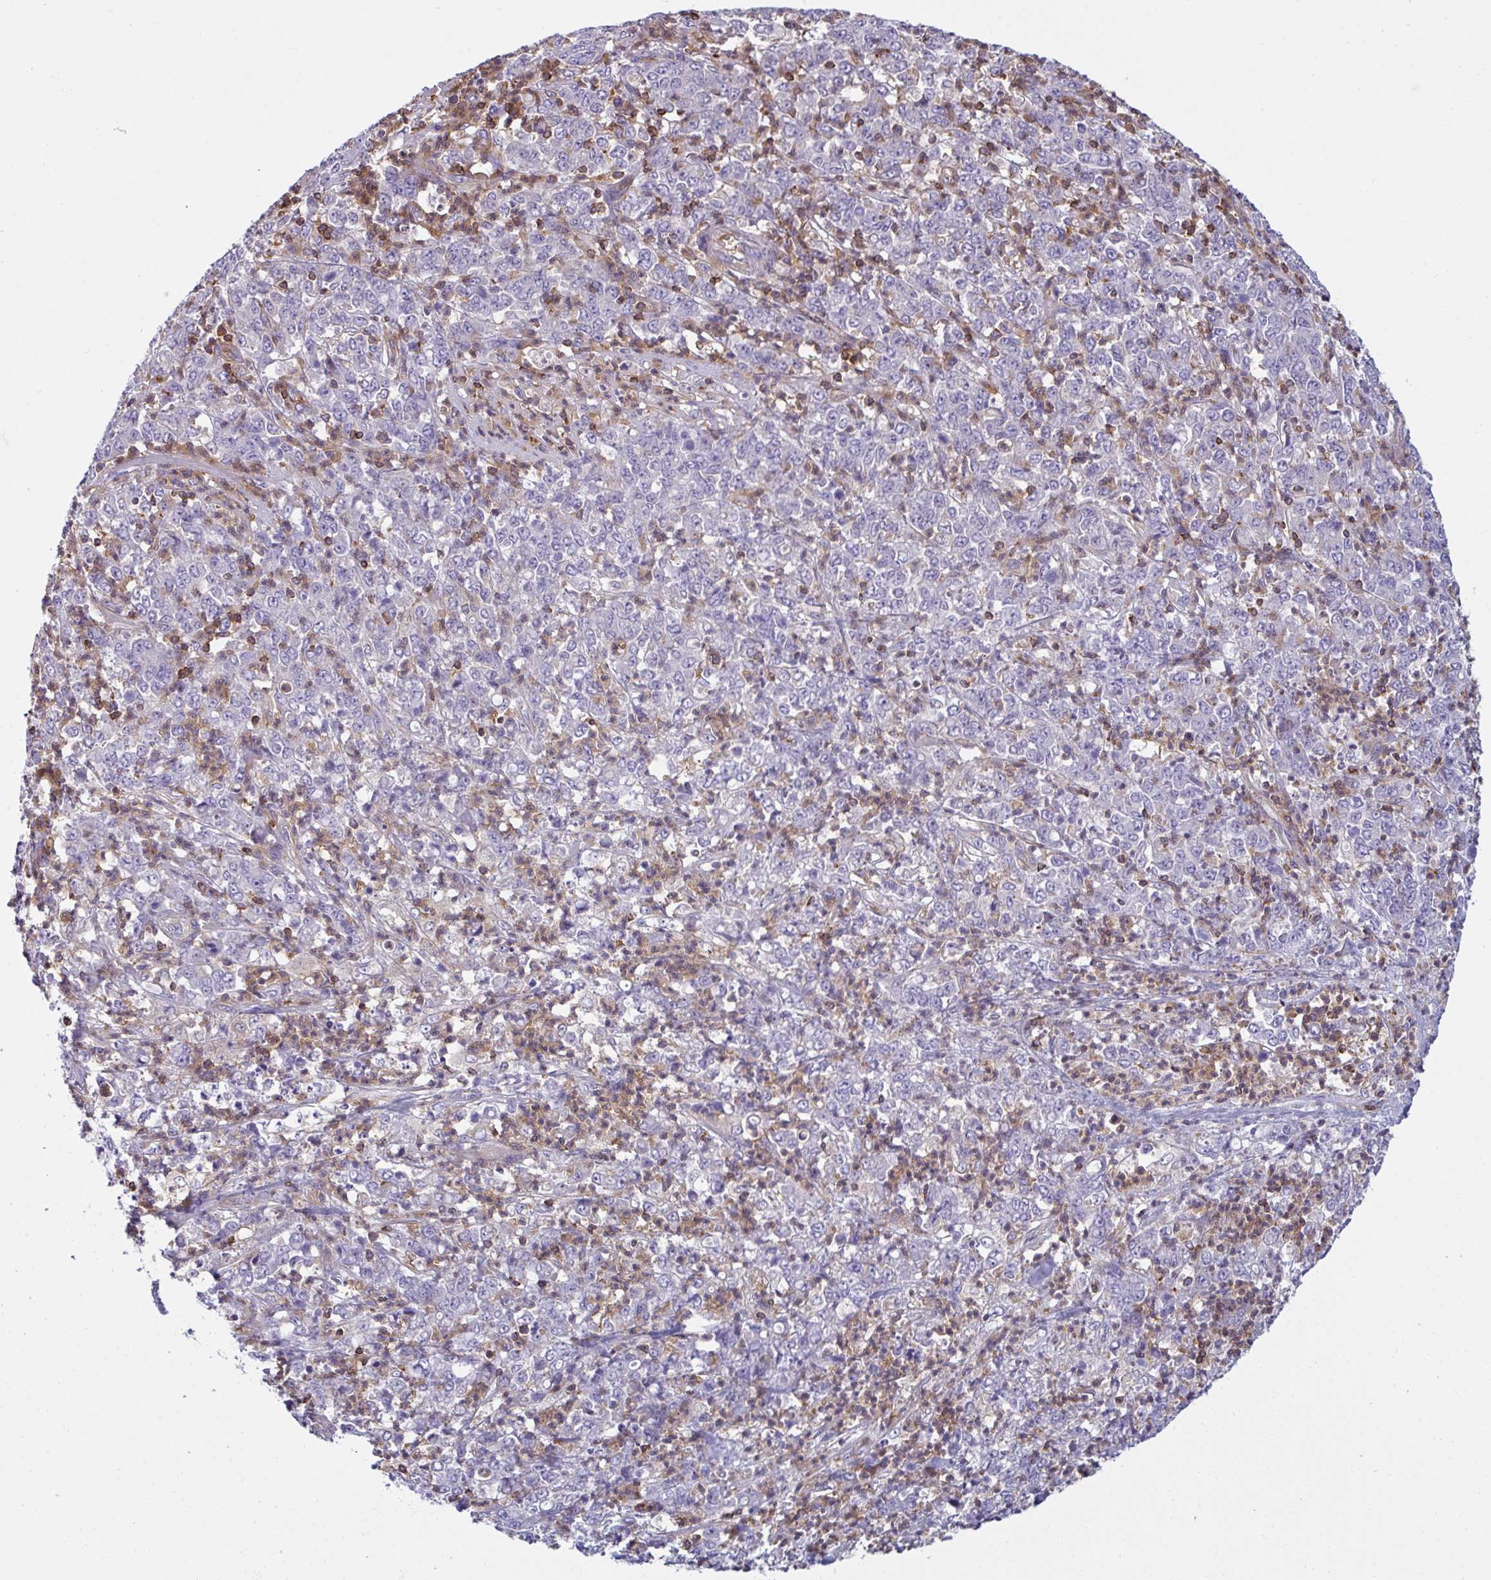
{"staining": {"intensity": "negative", "quantity": "none", "location": "none"}, "tissue": "stomach cancer", "cell_type": "Tumor cells", "image_type": "cancer", "snomed": [{"axis": "morphology", "description": "Adenocarcinoma, NOS"}, {"axis": "topography", "description": "Stomach, lower"}], "caption": "A micrograph of stomach cancer (adenocarcinoma) stained for a protein displays no brown staining in tumor cells.", "gene": "TSC22D3", "patient": {"sex": "female", "age": 71}}